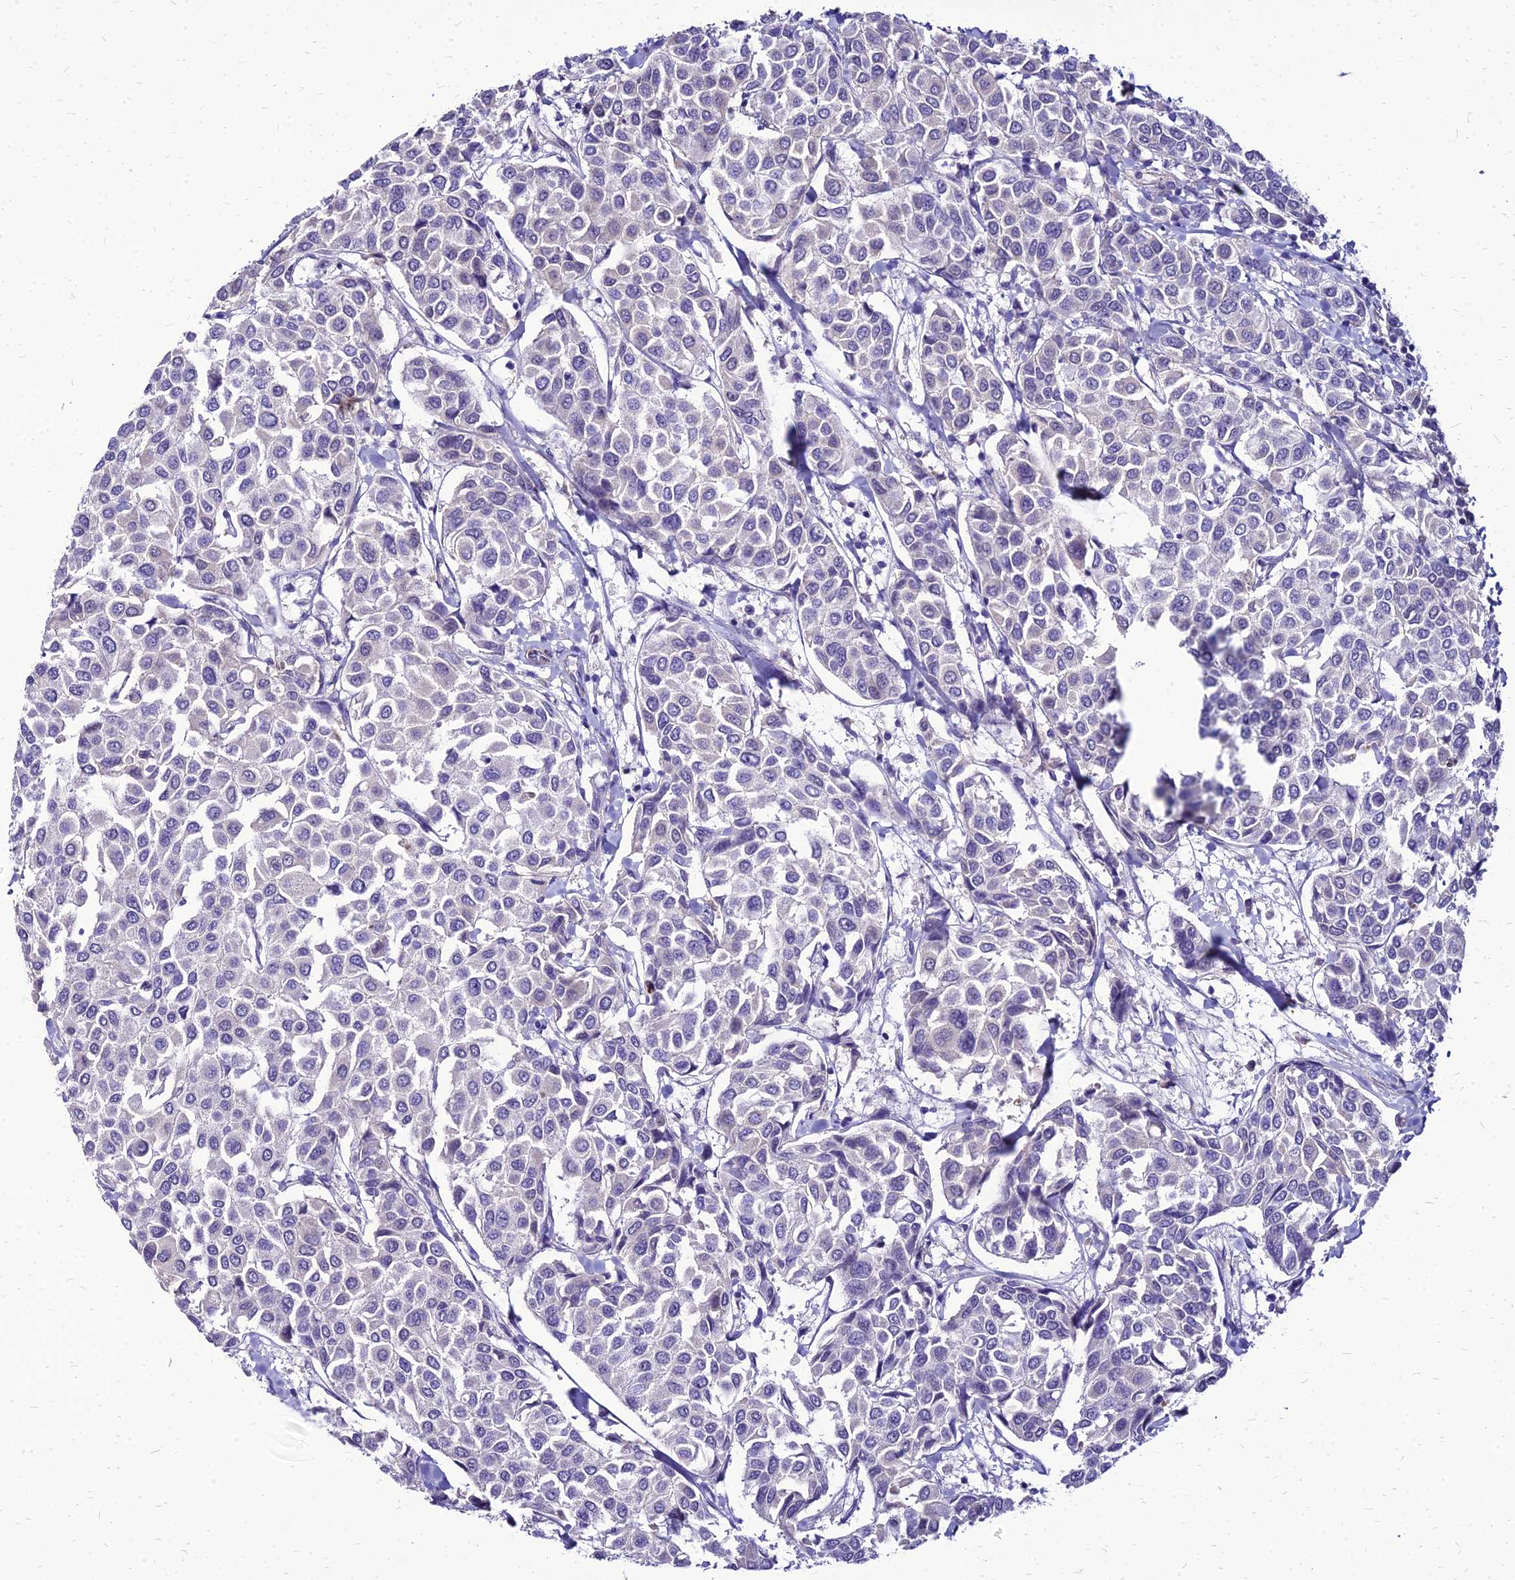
{"staining": {"intensity": "negative", "quantity": "none", "location": "none"}, "tissue": "breast cancer", "cell_type": "Tumor cells", "image_type": "cancer", "snomed": [{"axis": "morphology", "description": "Duct carcinoma"}, {"axis": "topography", "description": "Breast"}], "caption": "This is an IHC histopathology image of breast cancer. There is no staining in tumor cells.", "gene": "YEATS2", "patient": {"sex": "female", "age": 55}}